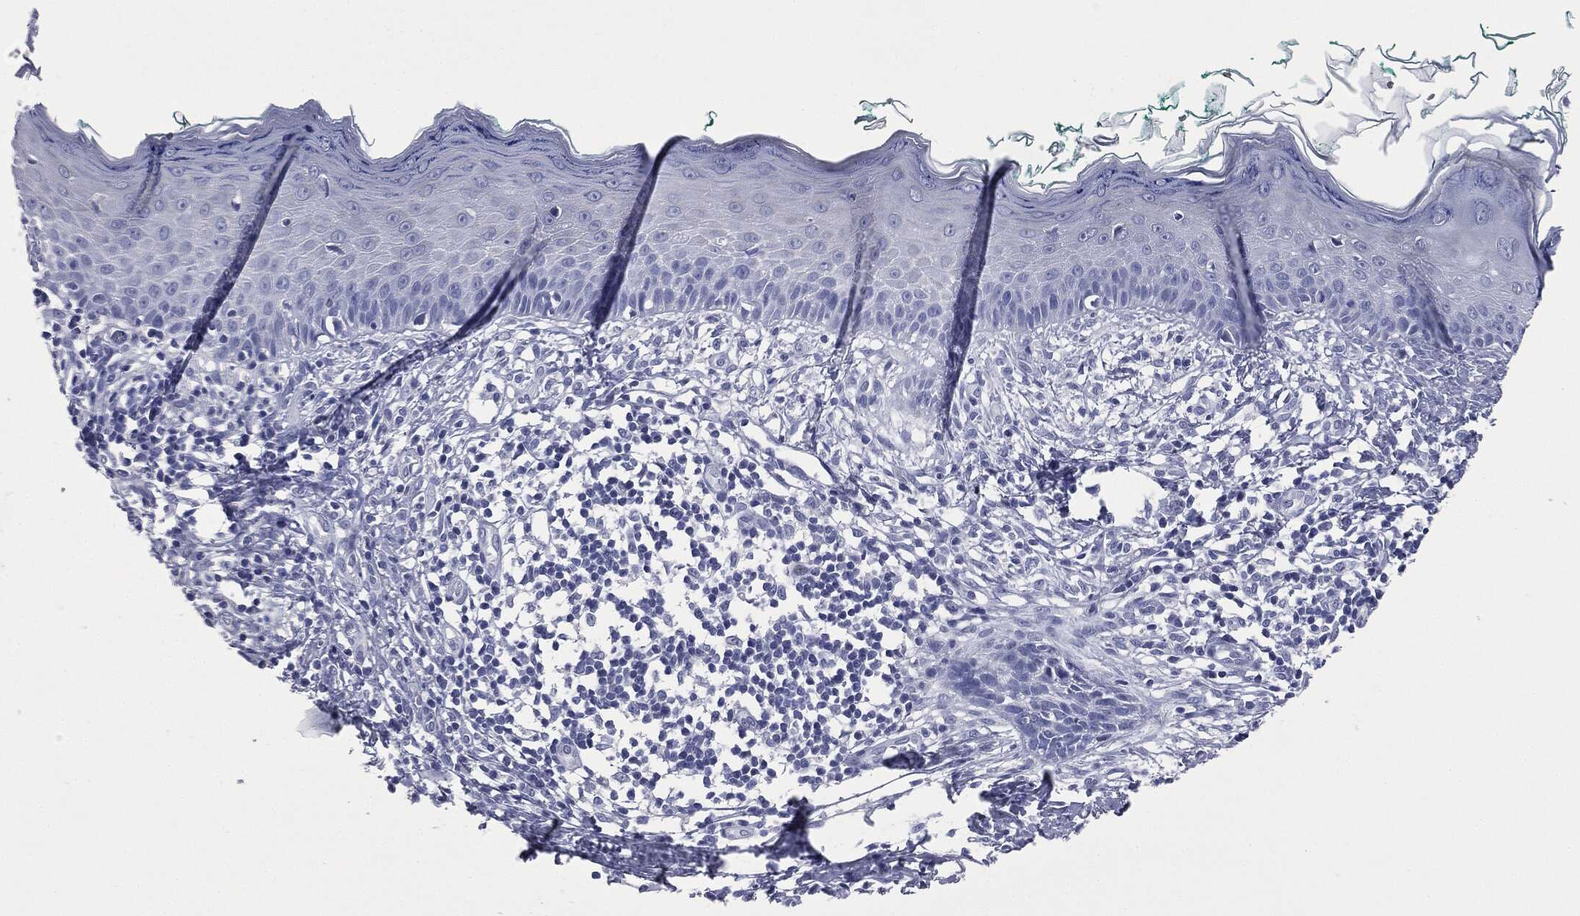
{"staining": {"intensity": "negative", "quantity": "none", "location": "none"}, "tissue": "skin", "cell_type": "Fibroblasts", "image_type": "normal", "snomed": [{"axis": "morphology", "description": "Normal tissue, NOS"}, {"axis": "morphology", "description": "Basal cell carcinoma"}, {"axis": "topography", "description": "Skin"}], "caption": "Skin was stained to show a protein in brown. There is no significant positivity in fibroblasts. (Immunohistochemistry, brightfield microscopy, high magnification).", "gene": "ATP2A1", "patient": {"sex": "male", "age": 33}}